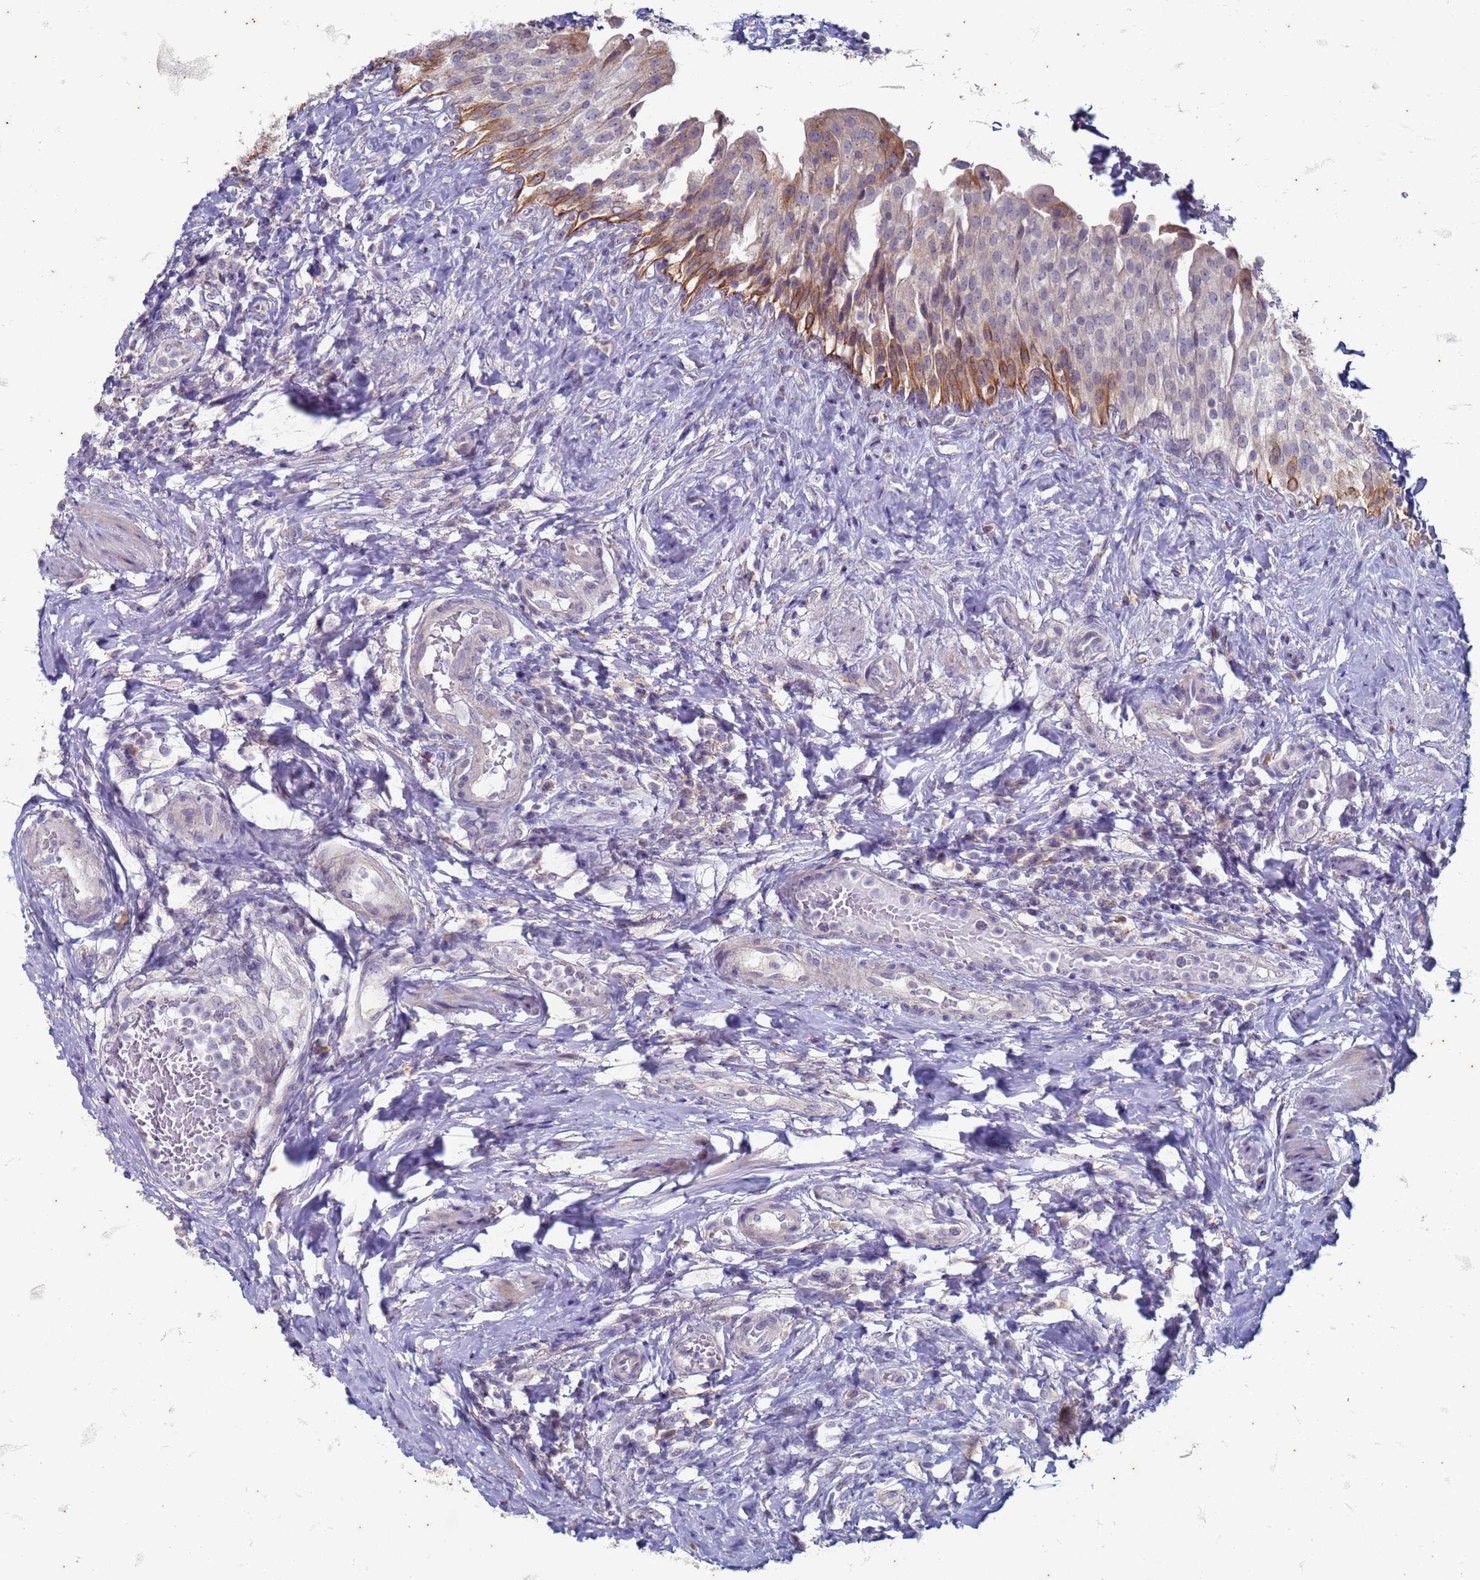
{"staining": {"intensity": "strong", "quantity": "25%-75%", "location": "cytoplasmic/membranous"}, "tissue": "urinary bladder", "cell_type": "Urothelial cells", "image_type": "normal", "snomed": [{"axis": "morphology", "description": "Normal tissue, NOS"}, {"axis": "morphology", "description": "Inflammation, NOS"}, {"axis": "topography", "description": "Urinary bladder"}], "caption": "This histopathology image displays normal urinary bladder stained with IHC to label a protein in brown. The cytoplasmic/membranous of urothelial cells show strong positivity for the protein. Nuclei are counter-stained blue.", "gene": "SUCO", "patient": {"sex": "male", "age": 64}}